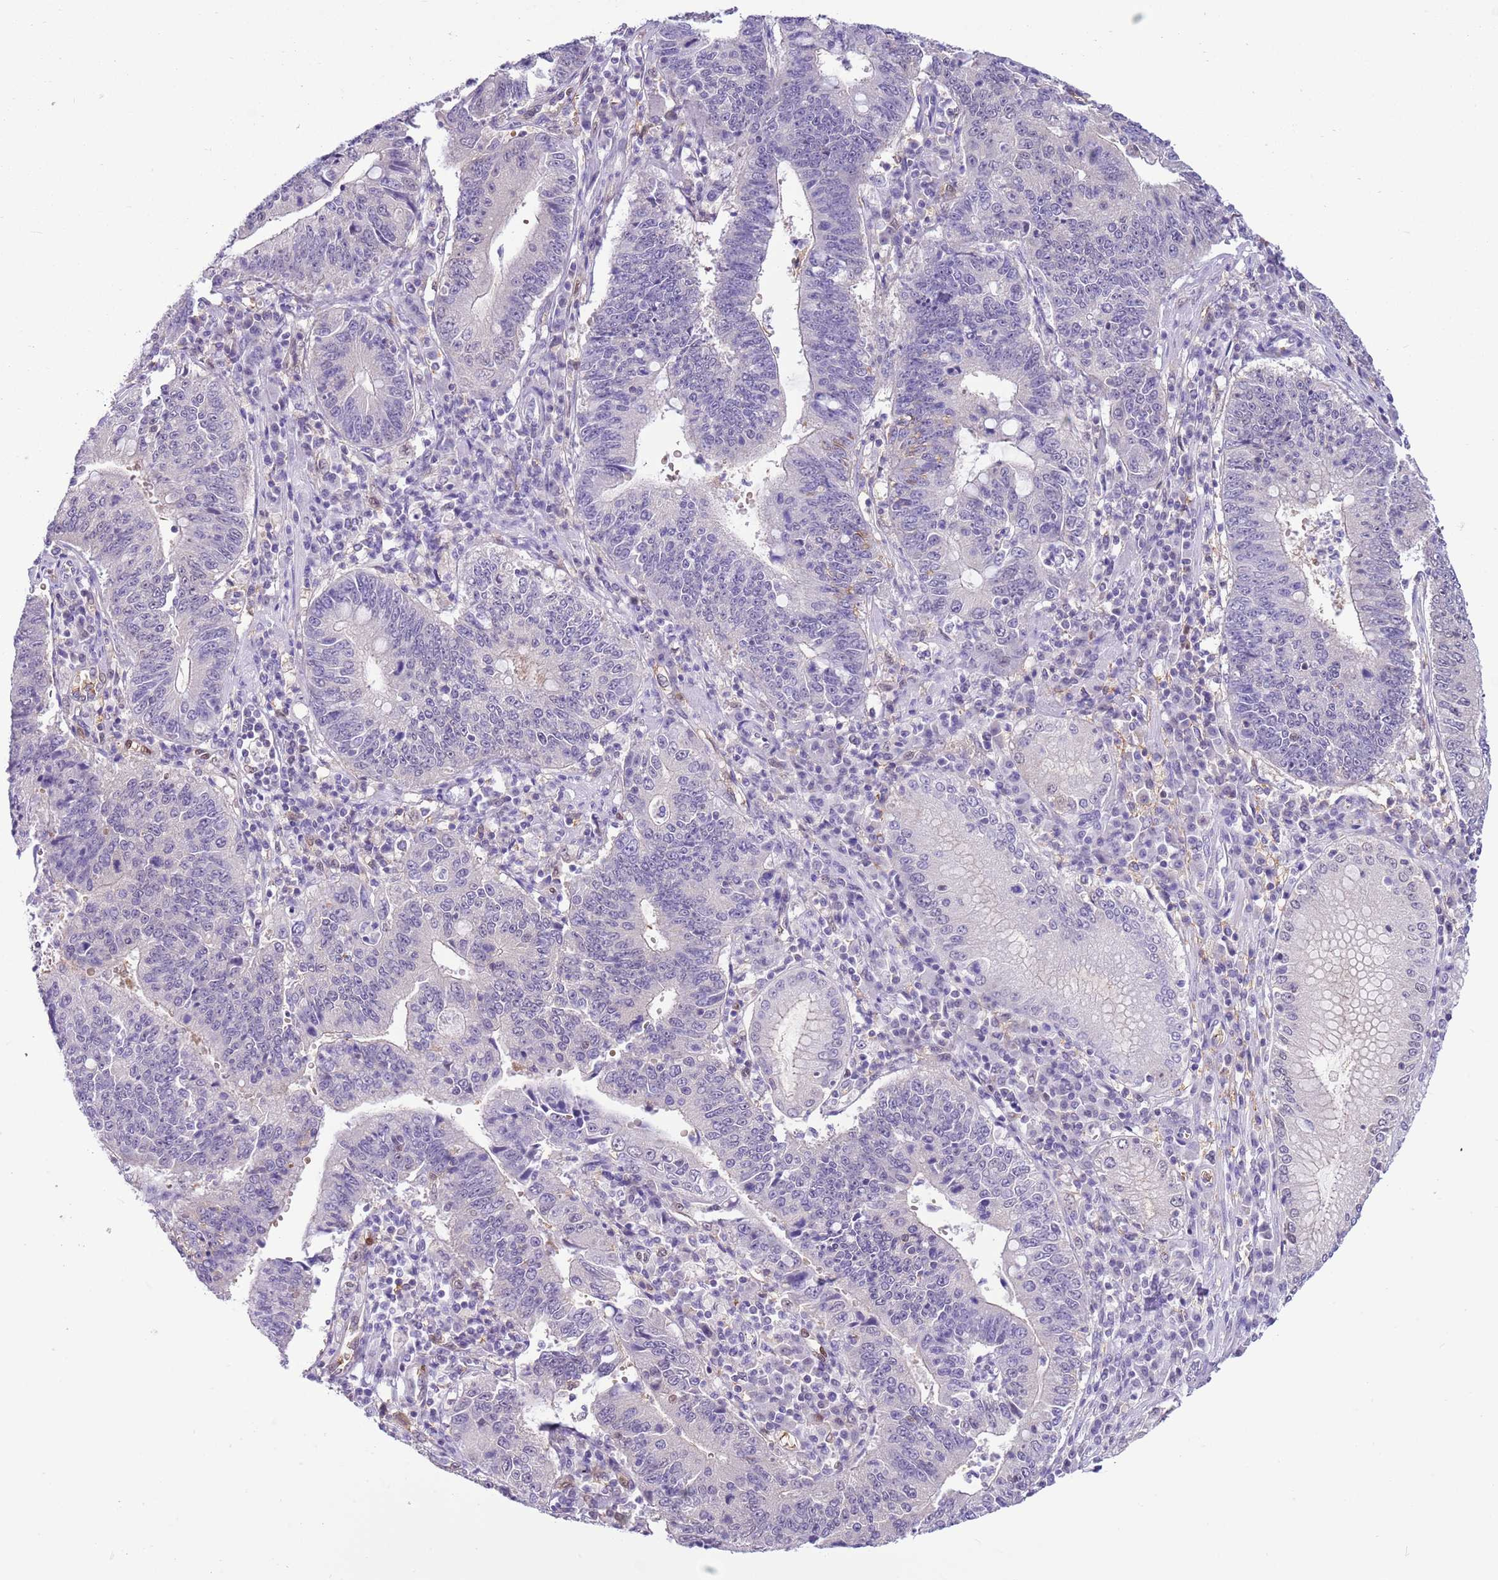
{"staining": {"intensity": "negative", "quantity": "none", "location": "none"}, "tissue": "stomach cancer", "cell_type": "Tumor cells", "image_type": "cancer", "snomed": [{"axis": "morphology", "description": "Adenocarcinoma, NOS"}, {"axis": "topography", "description": "Stomach"}], "caption": "A micrograph of stomach cancer (adenocarcinoma) stained for a protein shows no brown staining in tumor cells.", "gene": "DDI2", "patient": {"sex": "male", "age": 59}}